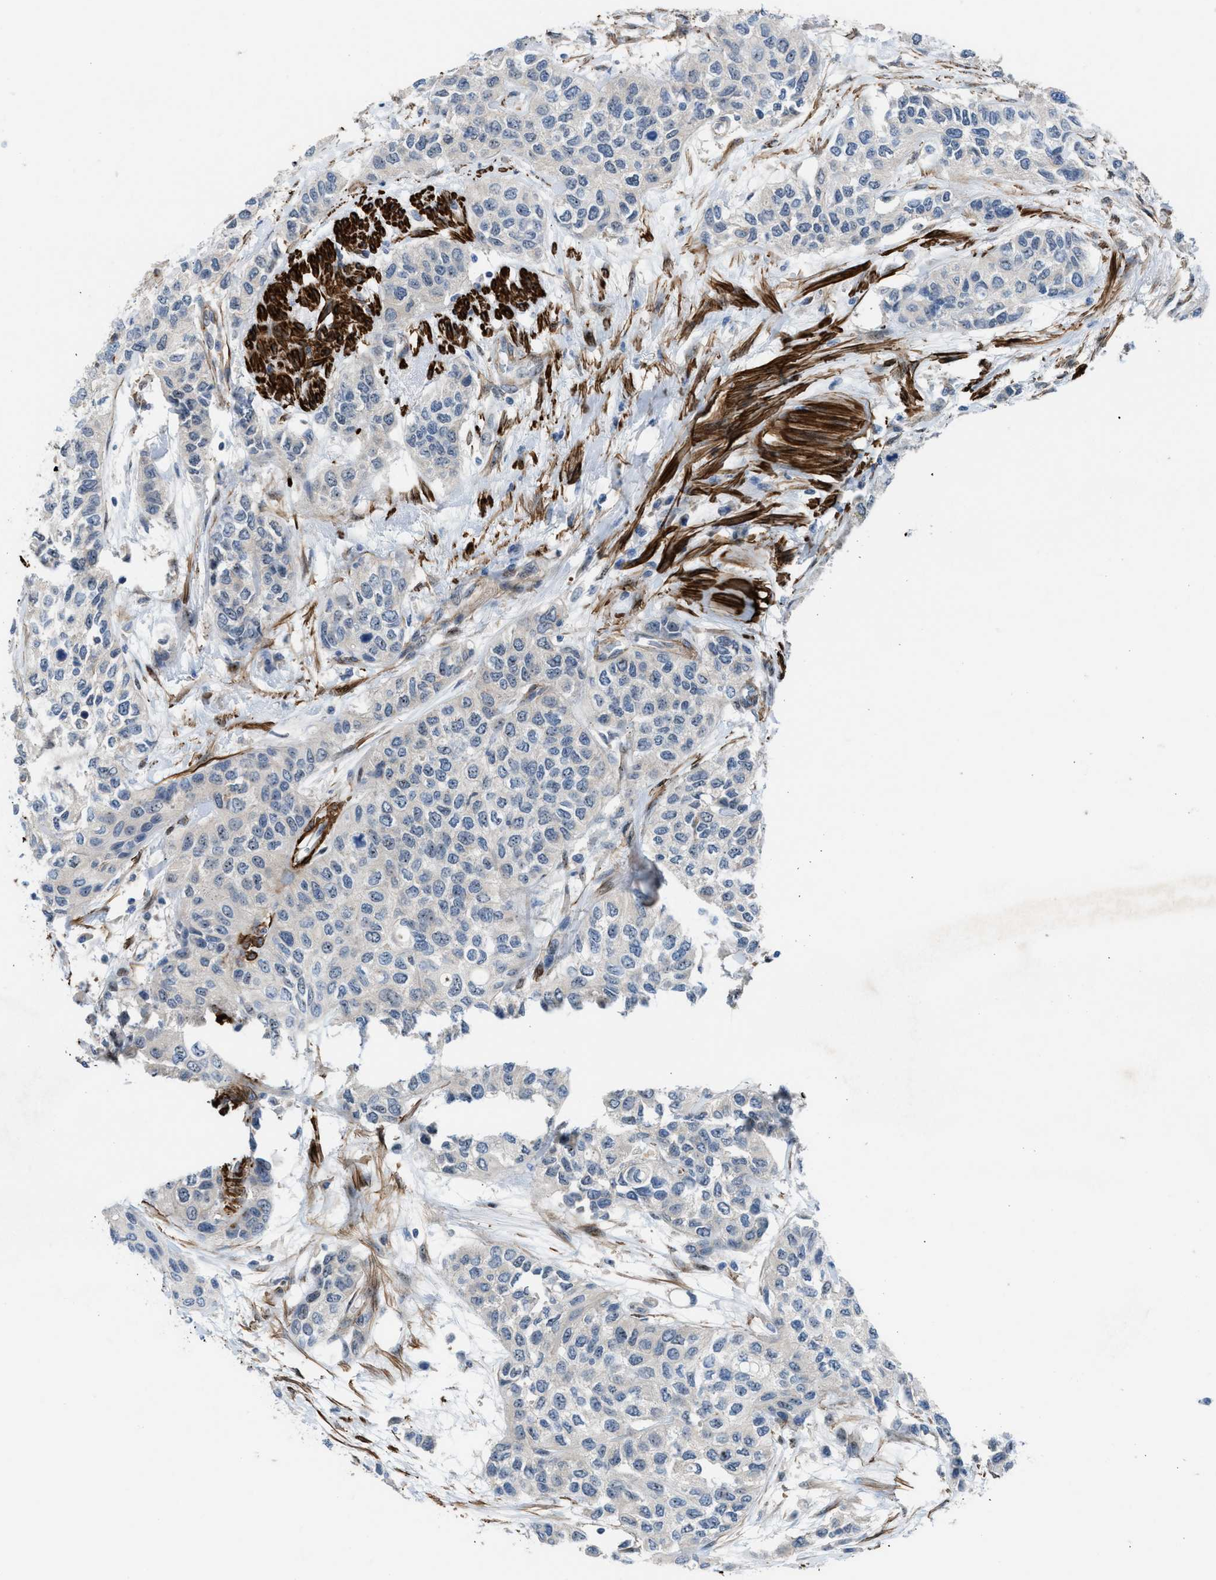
{"staining": {"intensity": "negative", "quantity": "none", "location": "none"}, "tissue": "urothelial cancer", "cell_type": "Tumor cells", "image_type": "cancer", "snomed": [{"axis": "morphology", "description": "Urothelial carcinoma, High grade"}, {"axis": "topography", "description": "Urinary bladder"}], "caption": "This is a micrograph of IHC staining of urothelial cancer, which shows no expression in tumor cells. (Immunohistochemistry (ihc), brightfield microscopy, high magnification).", "gene": "NQO2", "patient": {"sex": "female", "age": 56}}